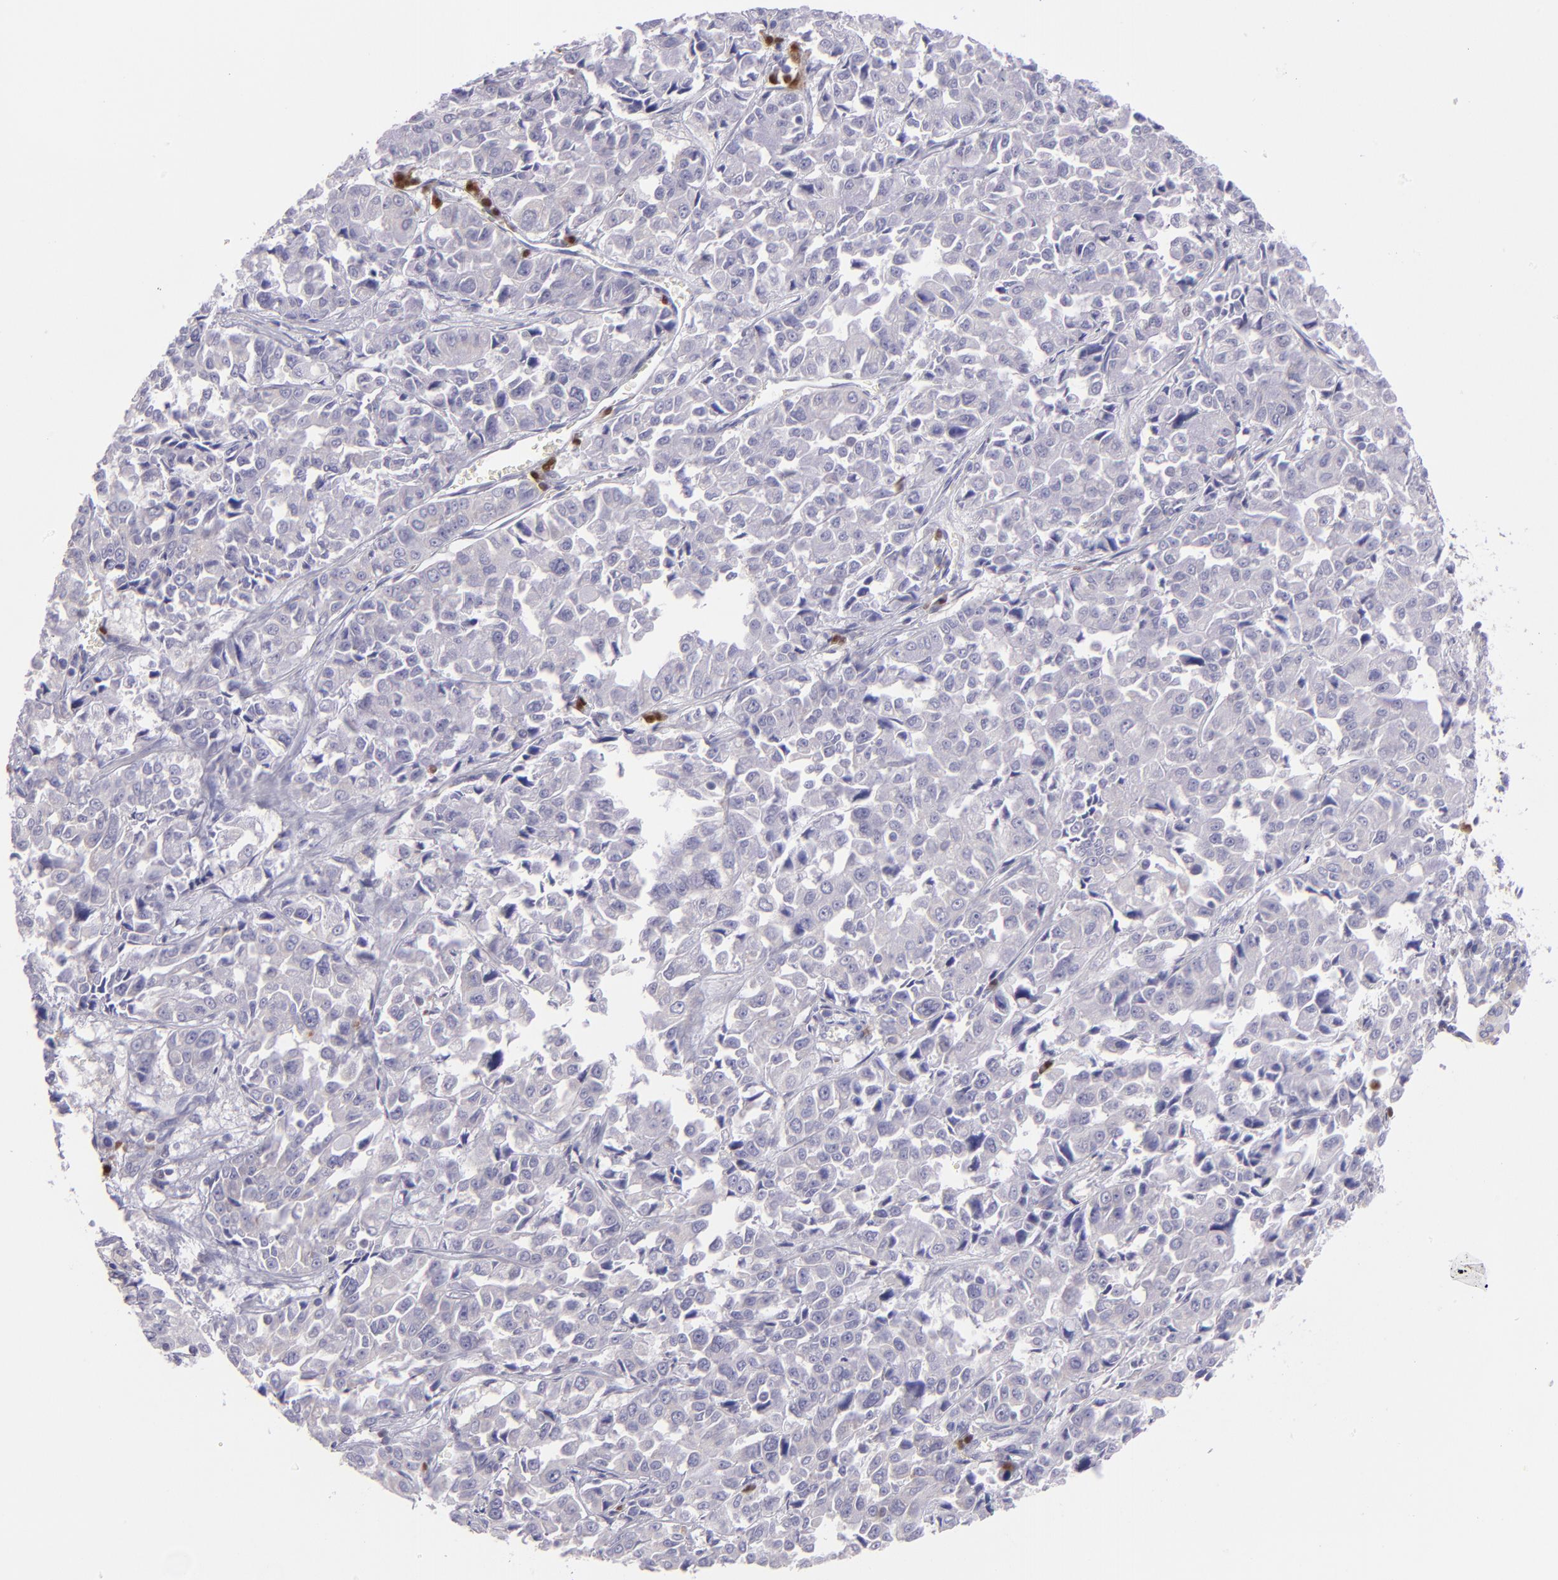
{"staining": {"intensity": "negative", "quantity": "none", "location": "none"}, "tissue": "pancreatic cancer", "cell_type": "Tumor cells", "image_type": "cancer", "snomed": [{"axis": "morphology", "description": "Adenocarcinoma, NOS"}, {"axis": "topography", "description": "Pancreas"}], "caption": "The immunohistochemistry micrograph has no significant expression in tumor cells of adenocarcinoma (pancreatic) tissue.", "gene": "IRF8", "patient": {"sex": "female", "age": 52}}